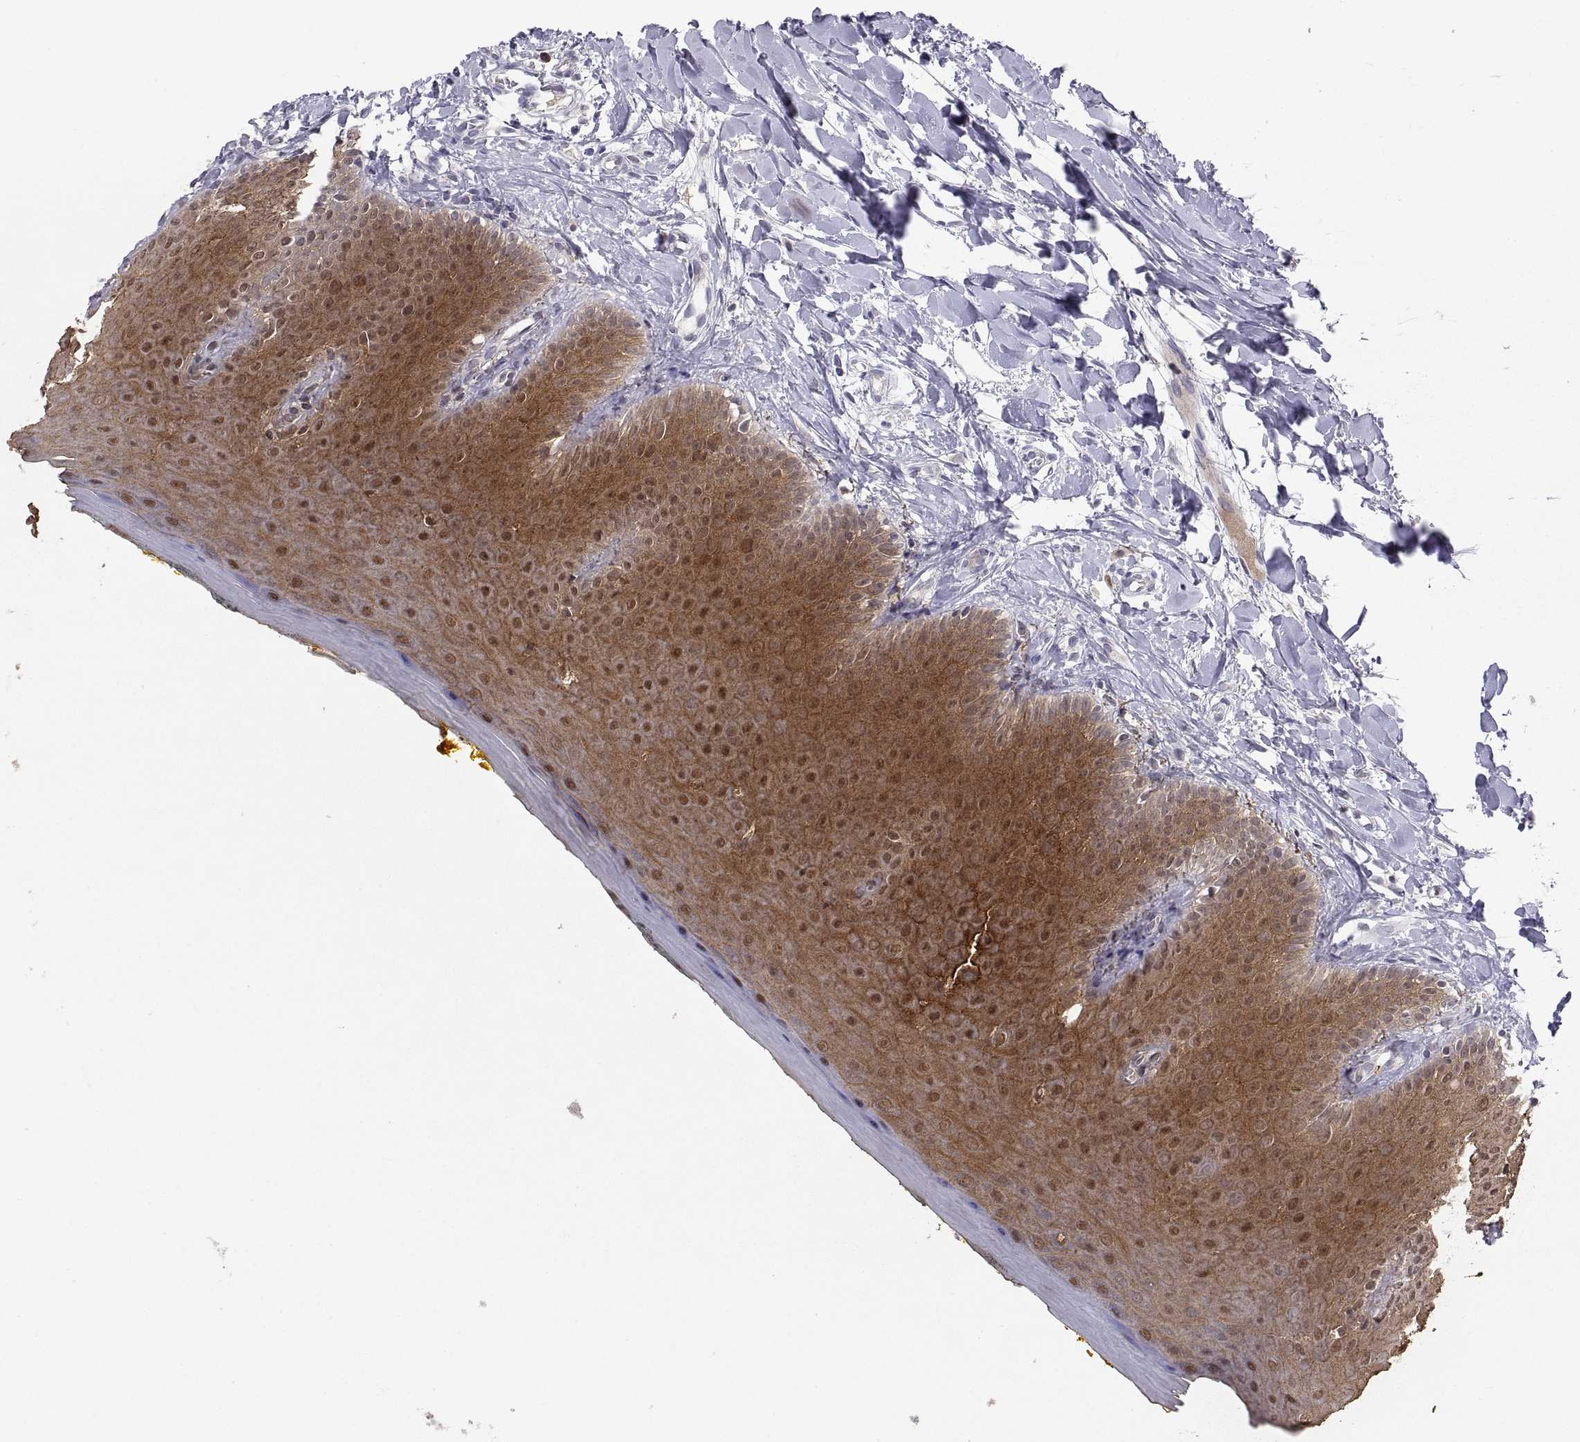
{"staining": {"intensity": "strong", "quantity": ">75%", "location": "cytoplasmic/membranous,nuclear"}, "tissue": "oral mucosa", "cell_type": "Squamous epithelial cells", "image_type": "normal", "snomed": [{"axis": "morphology", "description": "Normal tissue, NOS"}, {"axis": "topography", "description": "Oral tissue"}], "caption": "An image of human oral mucosa stained for a protein demonstrates strong cytoplasmic/membranous,nuclear brown staining in squamous epithelial cells.", "gene": "PKP1", "patient": {"sex": "female", "age": 43}}